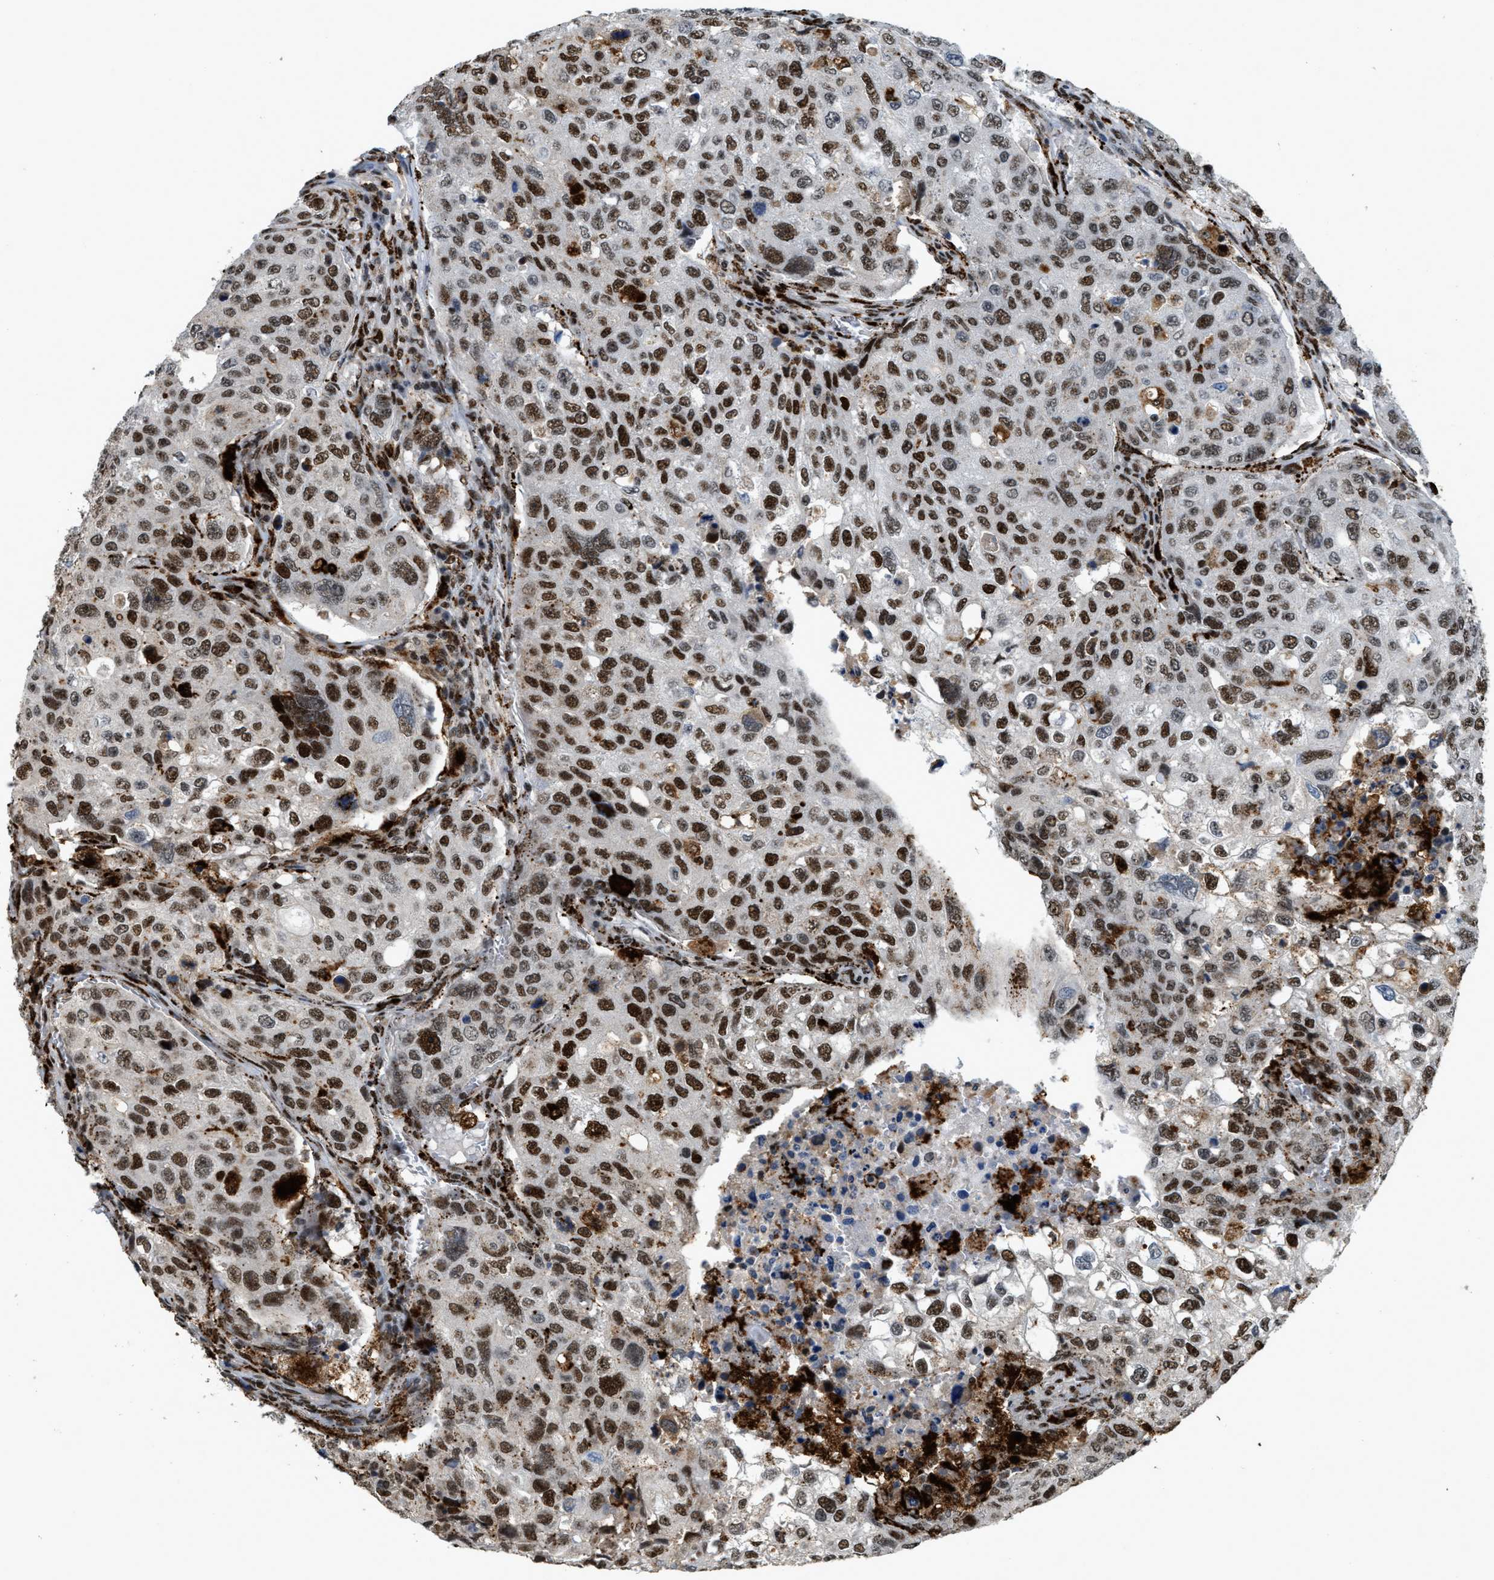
{"staining": {"intensity": "strong", "quantity": ">75%", "location": "nuclear"}, "tissue": "urothelial cancer", "cell_type": "Tumor cells", "image_type": "cancer", "snomed": [{"axis": "morphology", "description": "Urothelial carcinoma, High grade"}, {"axis": "topography", "description": "Lymph node"}, {"axis": "topography", "description": "Urinary bladder"}], "caption": "Immunohistochemistry image of high-grade urothelial carcinoma stained for a protein (brown), which shows high levels of strong nuclear expression in about >75% of tumor cells.", "gene": "NUMA1", "patient": {"sex": "male", "age": 51}}